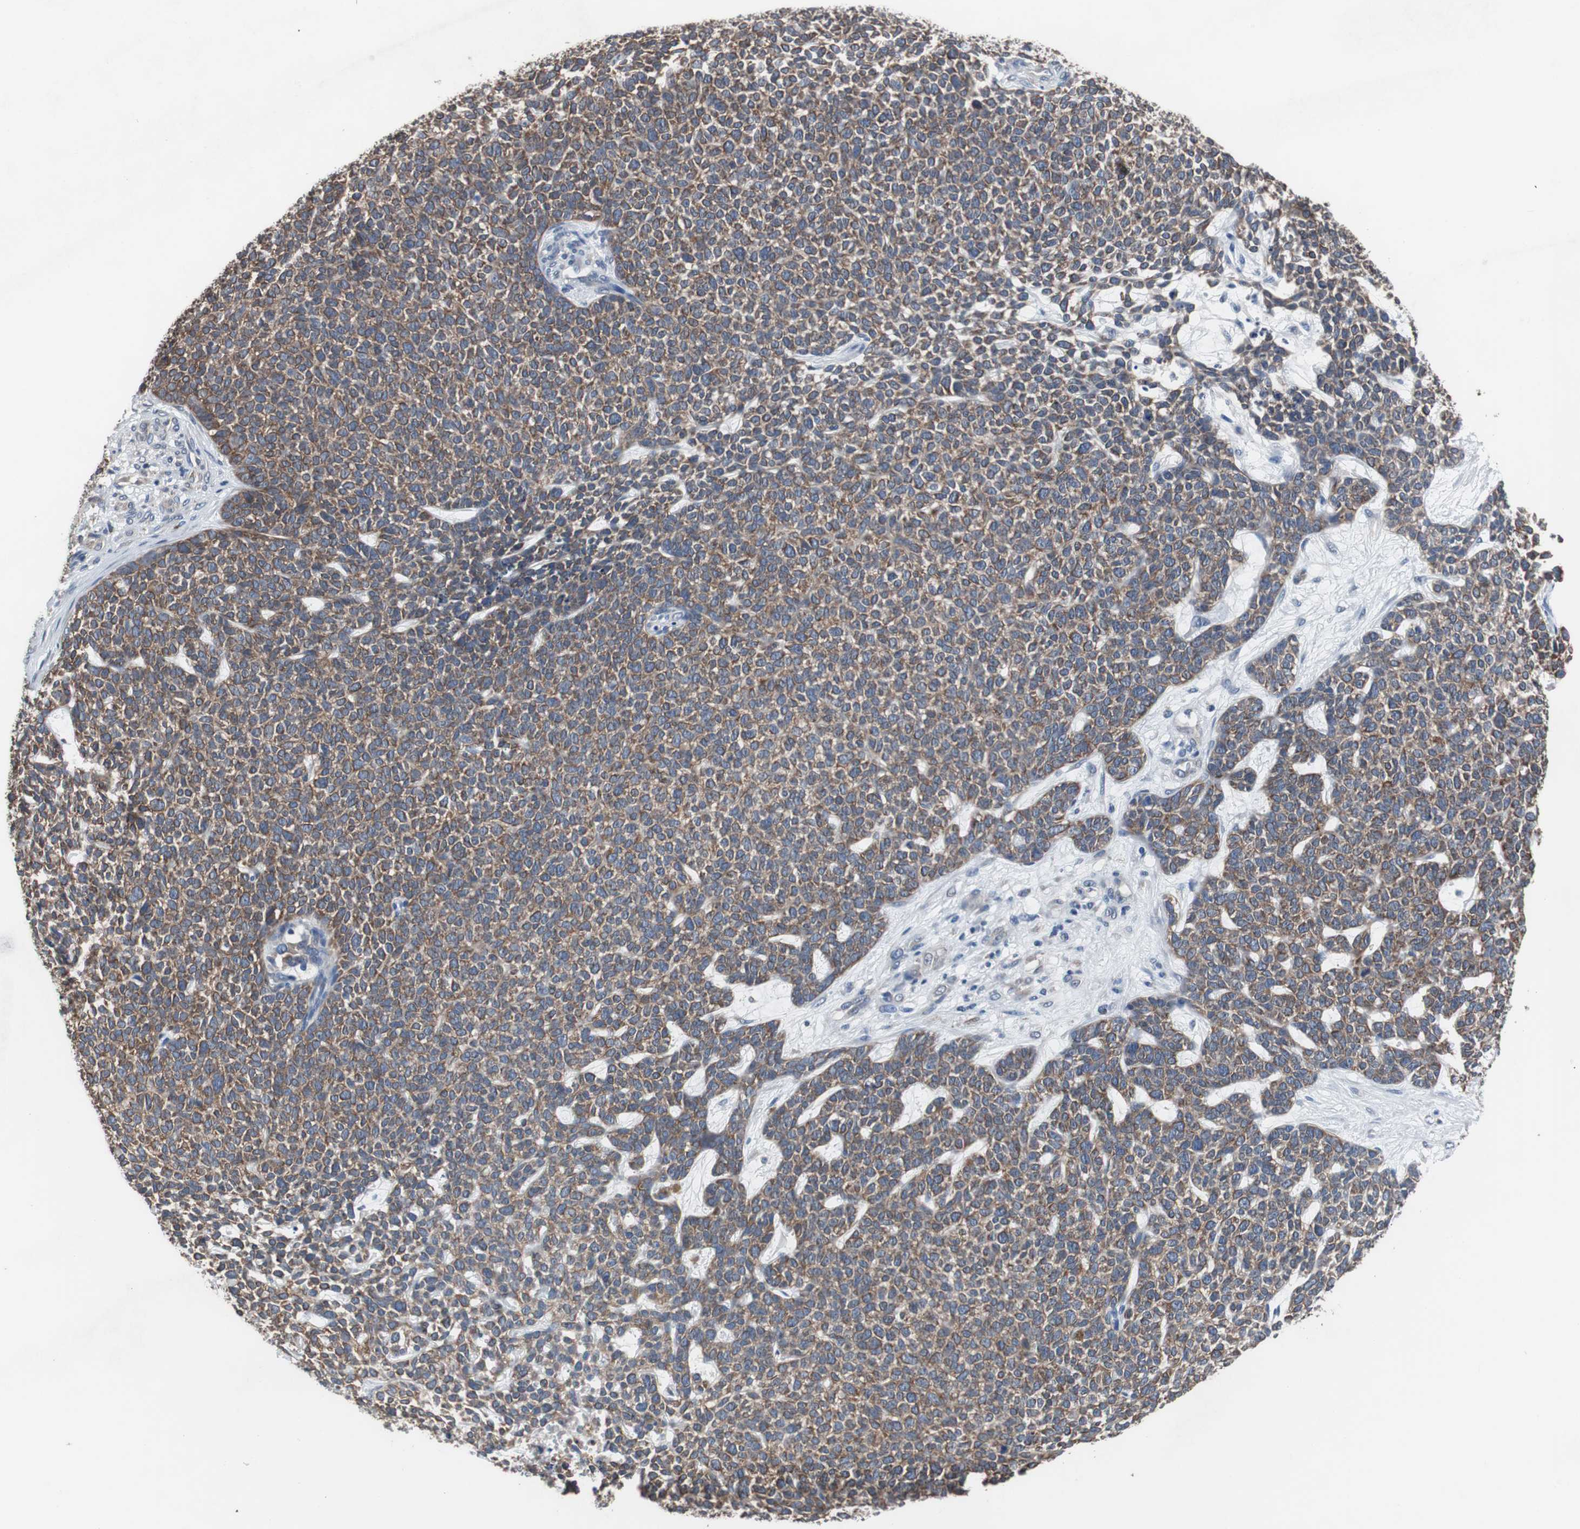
{"staining": {"intensity": "moderate", "quantity": ">75%", "location": "cytoplasmic/membranous"}, "tissue": "skin cancer", "cell_type": "Tumor cells", "image_type": "cancer", "snomed": [{"axis": "morphology", "description": "Basal cell carcinoma"}, {"axis": "topography", "description": "Skin"}], "caption": "Moderate cytoplasmic/membranous staining is present in approximately >75% of tumor cells in skin cancer (basal cell carcinoma). The staining was performed using DAB, with brown indicating positive protein expression. Nuclei are stained blue with hematoxylin.", "gene": "USP10", "patient": {"sex": "female", "age": 84}}